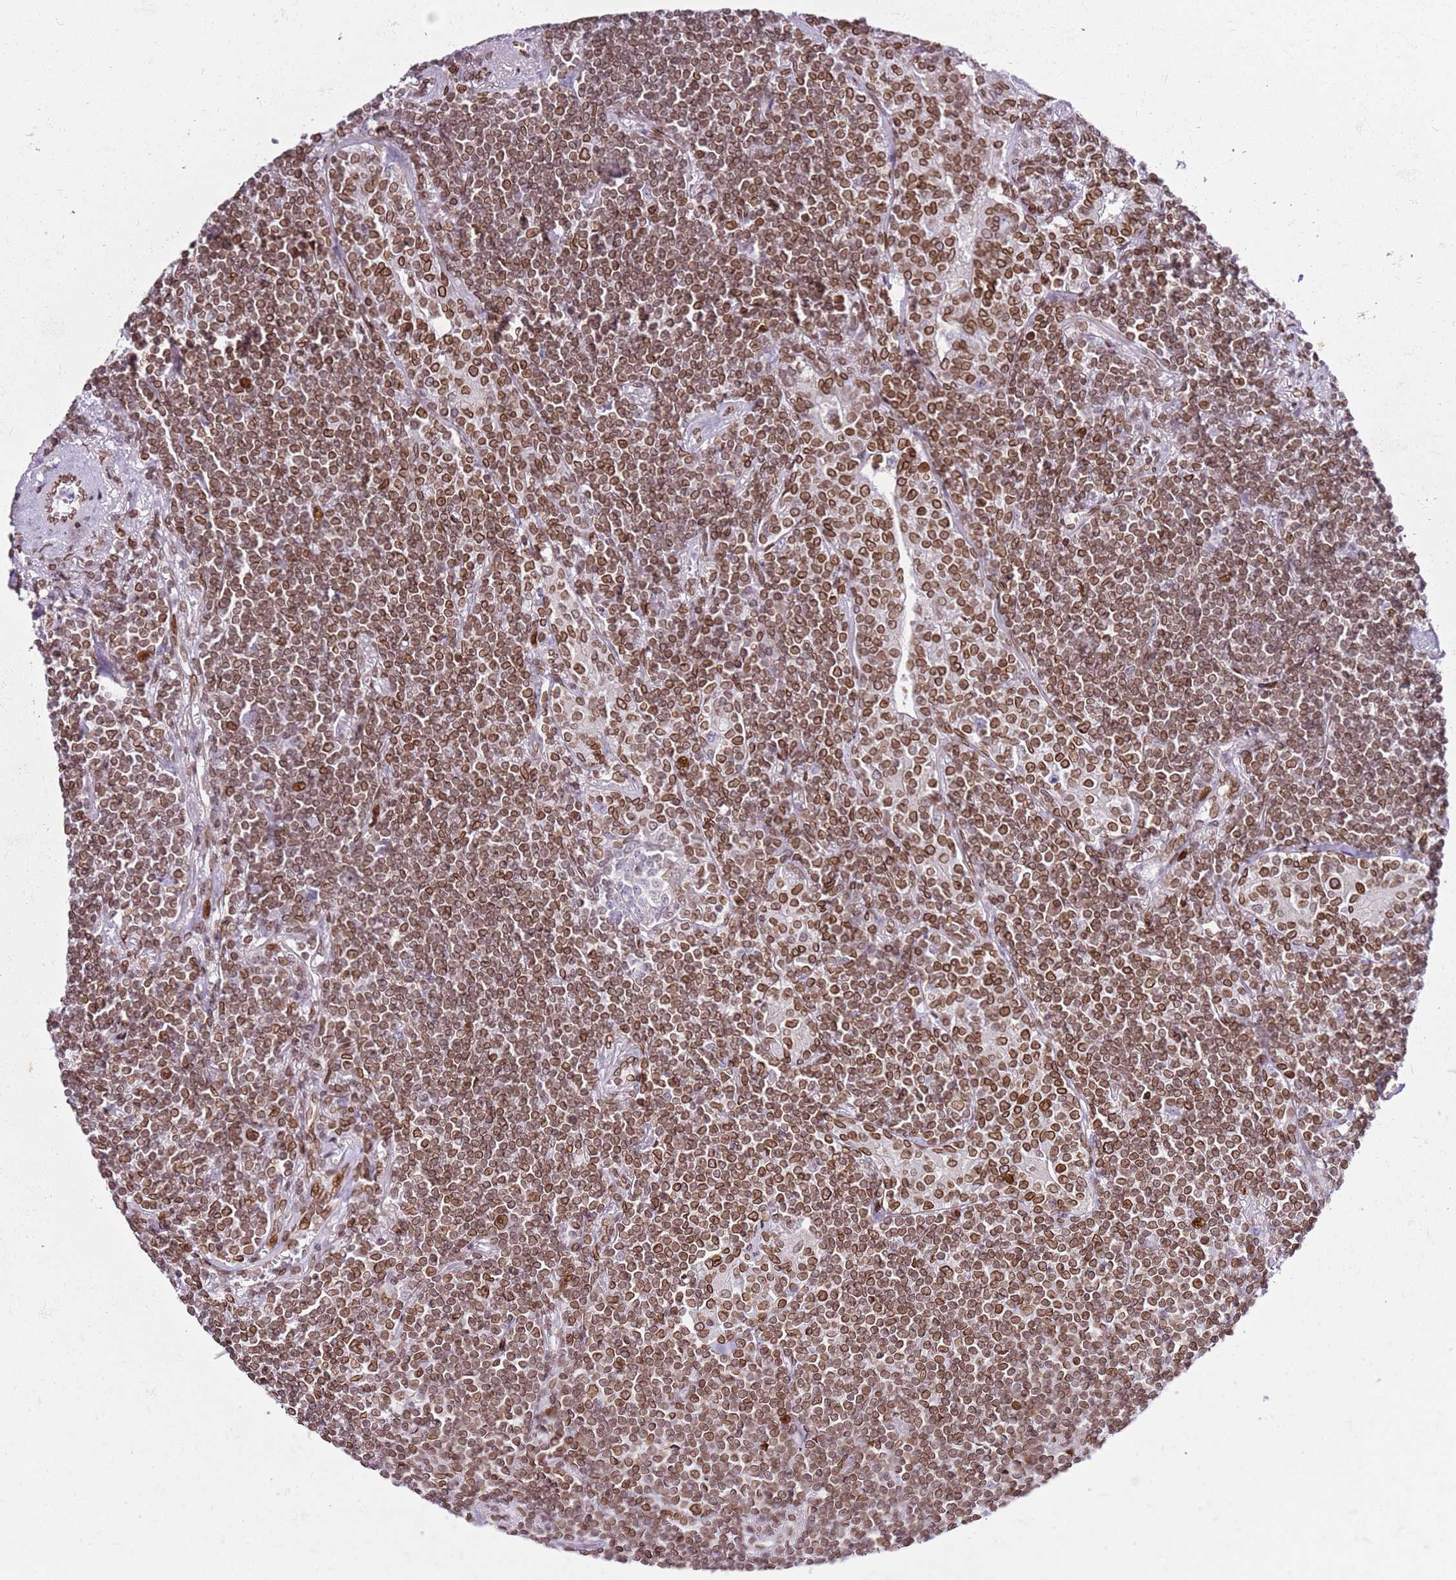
{"staining": {"intensity": "moderate", "quantity": ">75%", "location": "cytoplasmic/membranous,nuclear"}, "tissue": "lymphoma", "cell_type": "Tumor cells", "image_type": "cancer", "snomed": [{"axis": "morphology", "description": "Malignant lymphoma, non-Hodgkin's type, Low grade"}, {"axis": "topography", "description": "Lung"}], "caption": "An image of human malignant lymphoma, non-Hodgkin's type (low-grade) stained for a protein demonstrates moderate cytoplasmic/membranous and nuclear brown staining in tumor cells. The protein of interest is shown in brown color, while the nuclei are stained blue.", "gene": "POU6F1", "patient": {"sex": "female", "age": 71}}